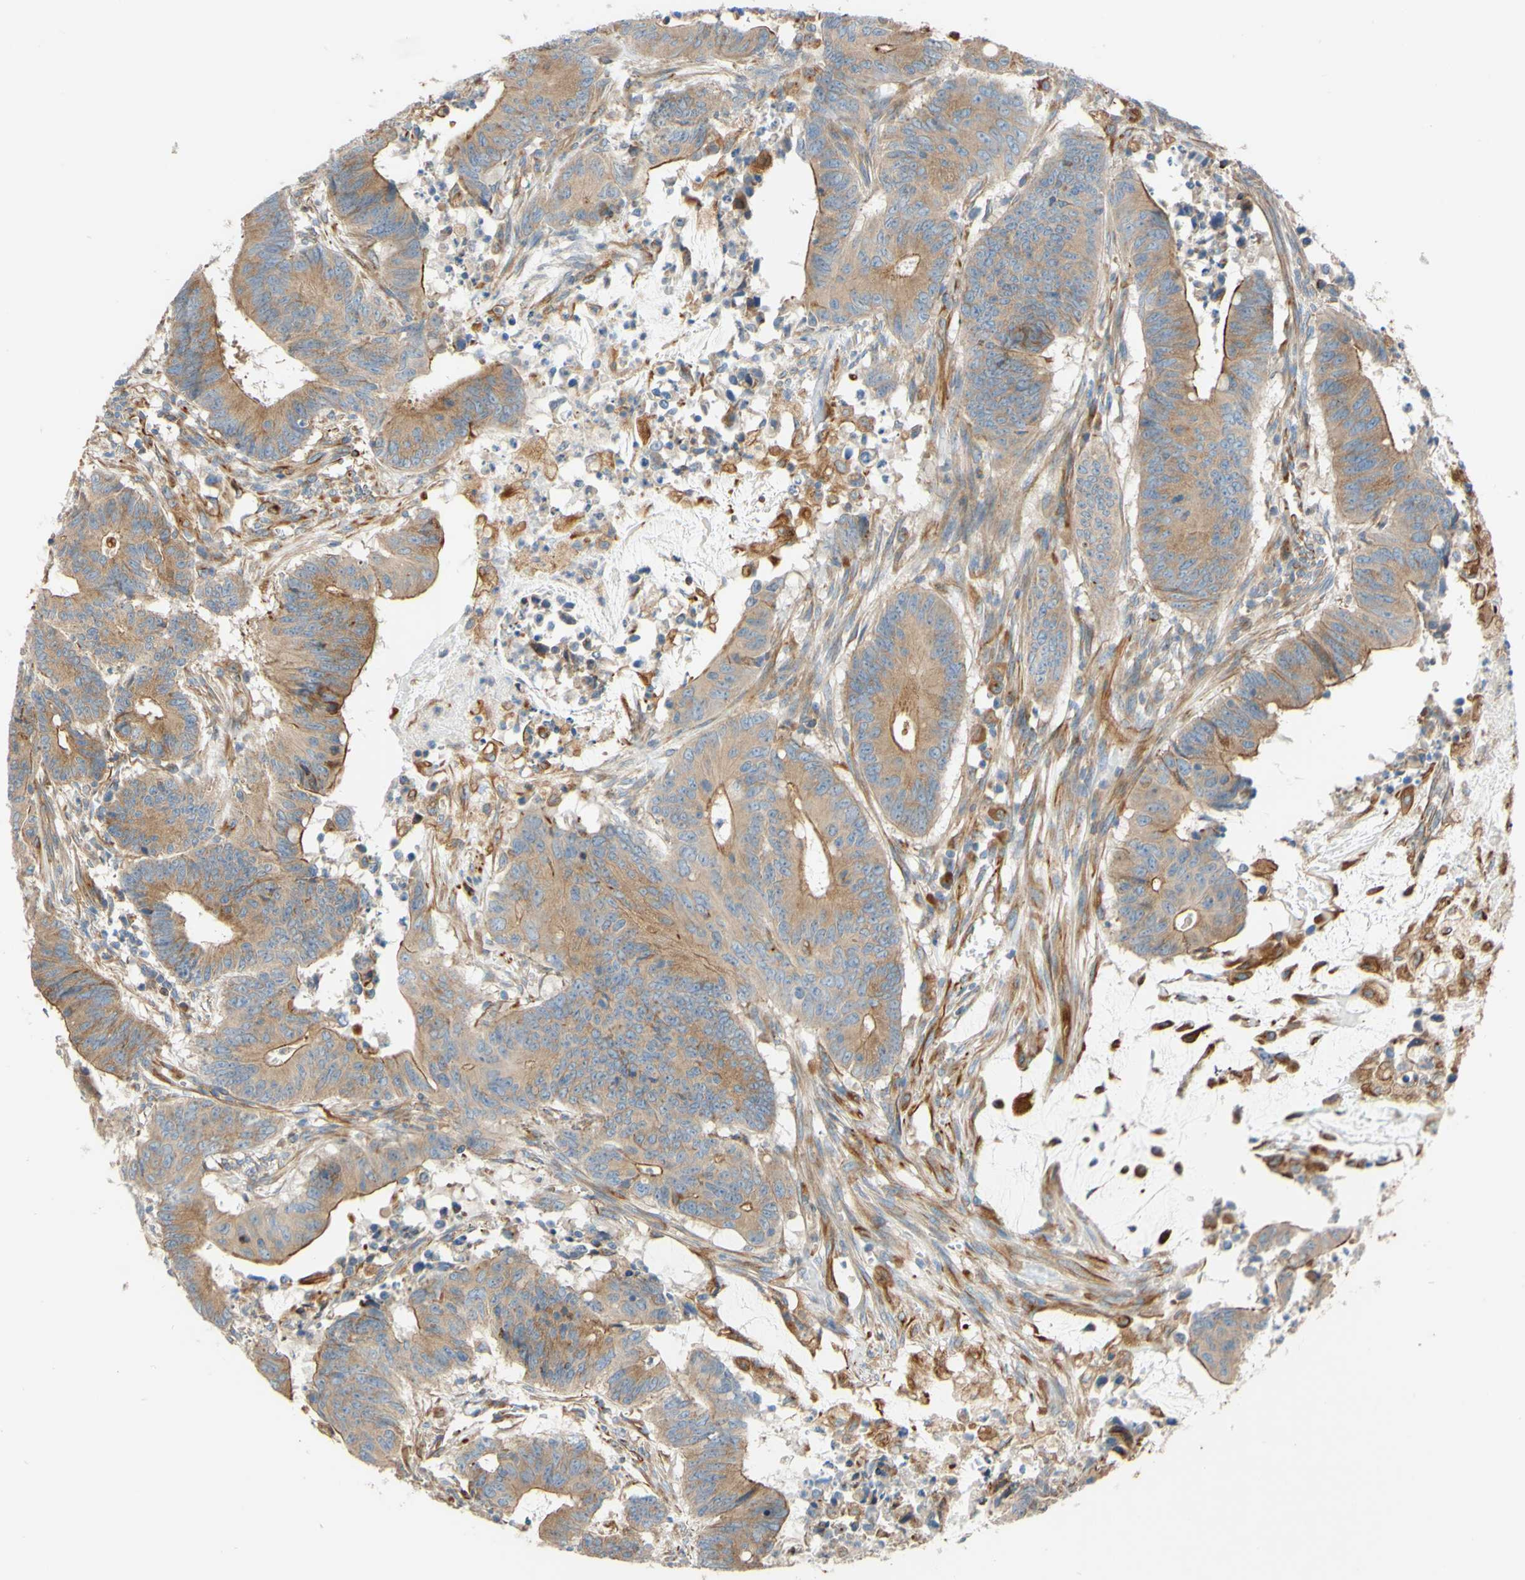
{"staining": {"intensity": "moderate", "quantity": ">75%", "location": "cytoplasmic/membranous"}, "tissue": "colorectal cancer", "cell_type": "Tumor cells", "image_type": "cancer", "snomed": [{"axis": "morphology", "description": "Adenocarcinoma, NOS"}, {"axis": "topography", "description": "Colon"}], "caption": "Colorectal cancer stained with immunohistochemistry displays moderate cytoplasmic/membranous expression in approximately >75% of tumor cells.", "gene": "C1orf43", "patient": {"sex": "male", "age": 45}}